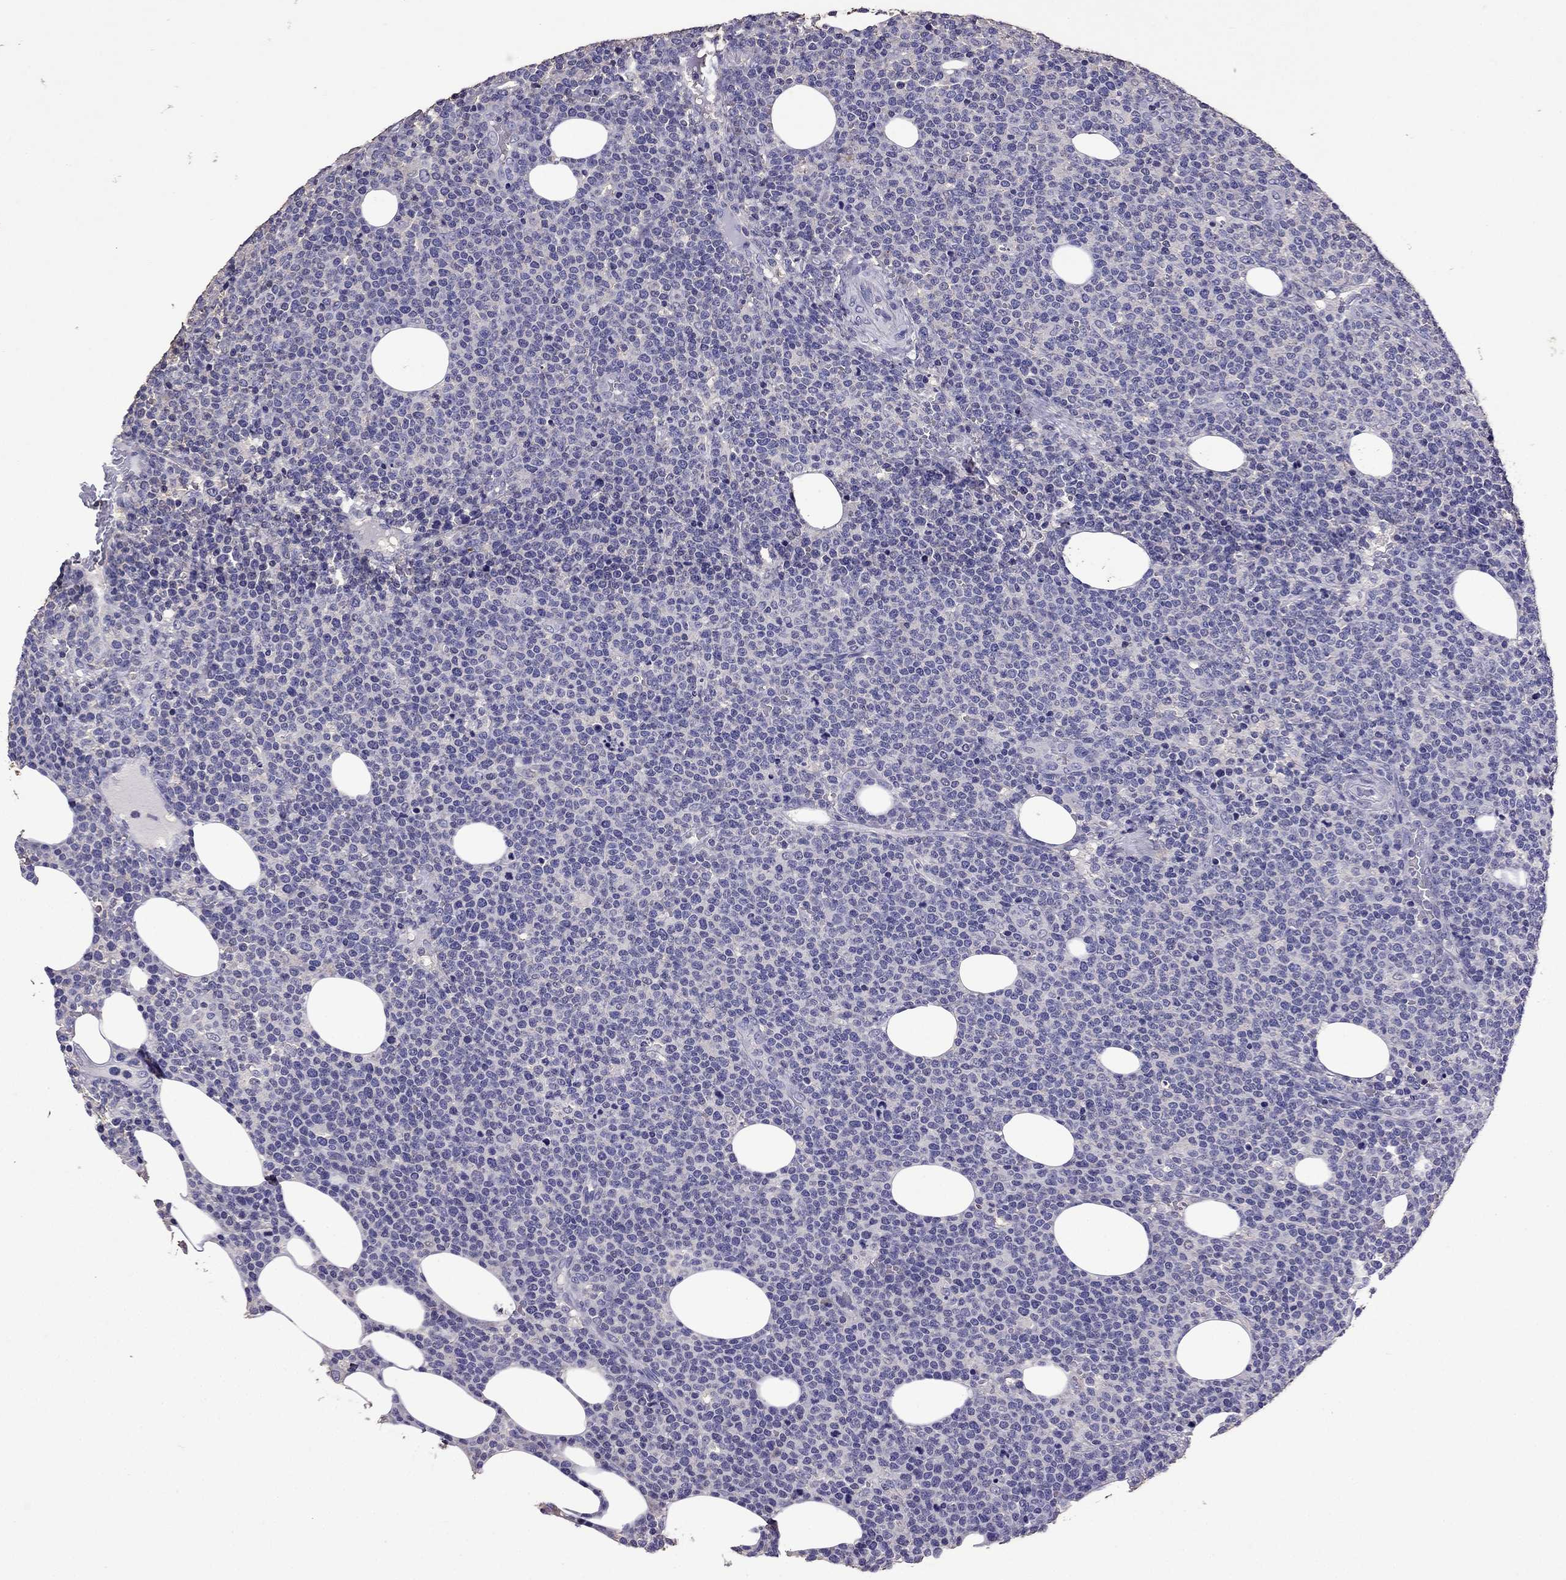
{"staining": {"intensity": "negative", "quantity": "none", "location": "none"}, "tissue": "lymphoma", "cell_type": "Tumor cells", "image_type": "cancer", "snomed": [{"axis": "morphology", "description": "Malignant lymphoma, non-Hodgkin's type, High grade"}, {"axis": "topography", "description": "Lymph node"}], "caption": "An IHC image of lymphoma is shown. There is no staining in tumor cells of lymphoma. (DAB (3,3'-diaminobenzidine) immunohistochemistry with hematoxylin counter stain).", "gene": "NKX3-1", "patient": {"sex": "male", "age": 61}}